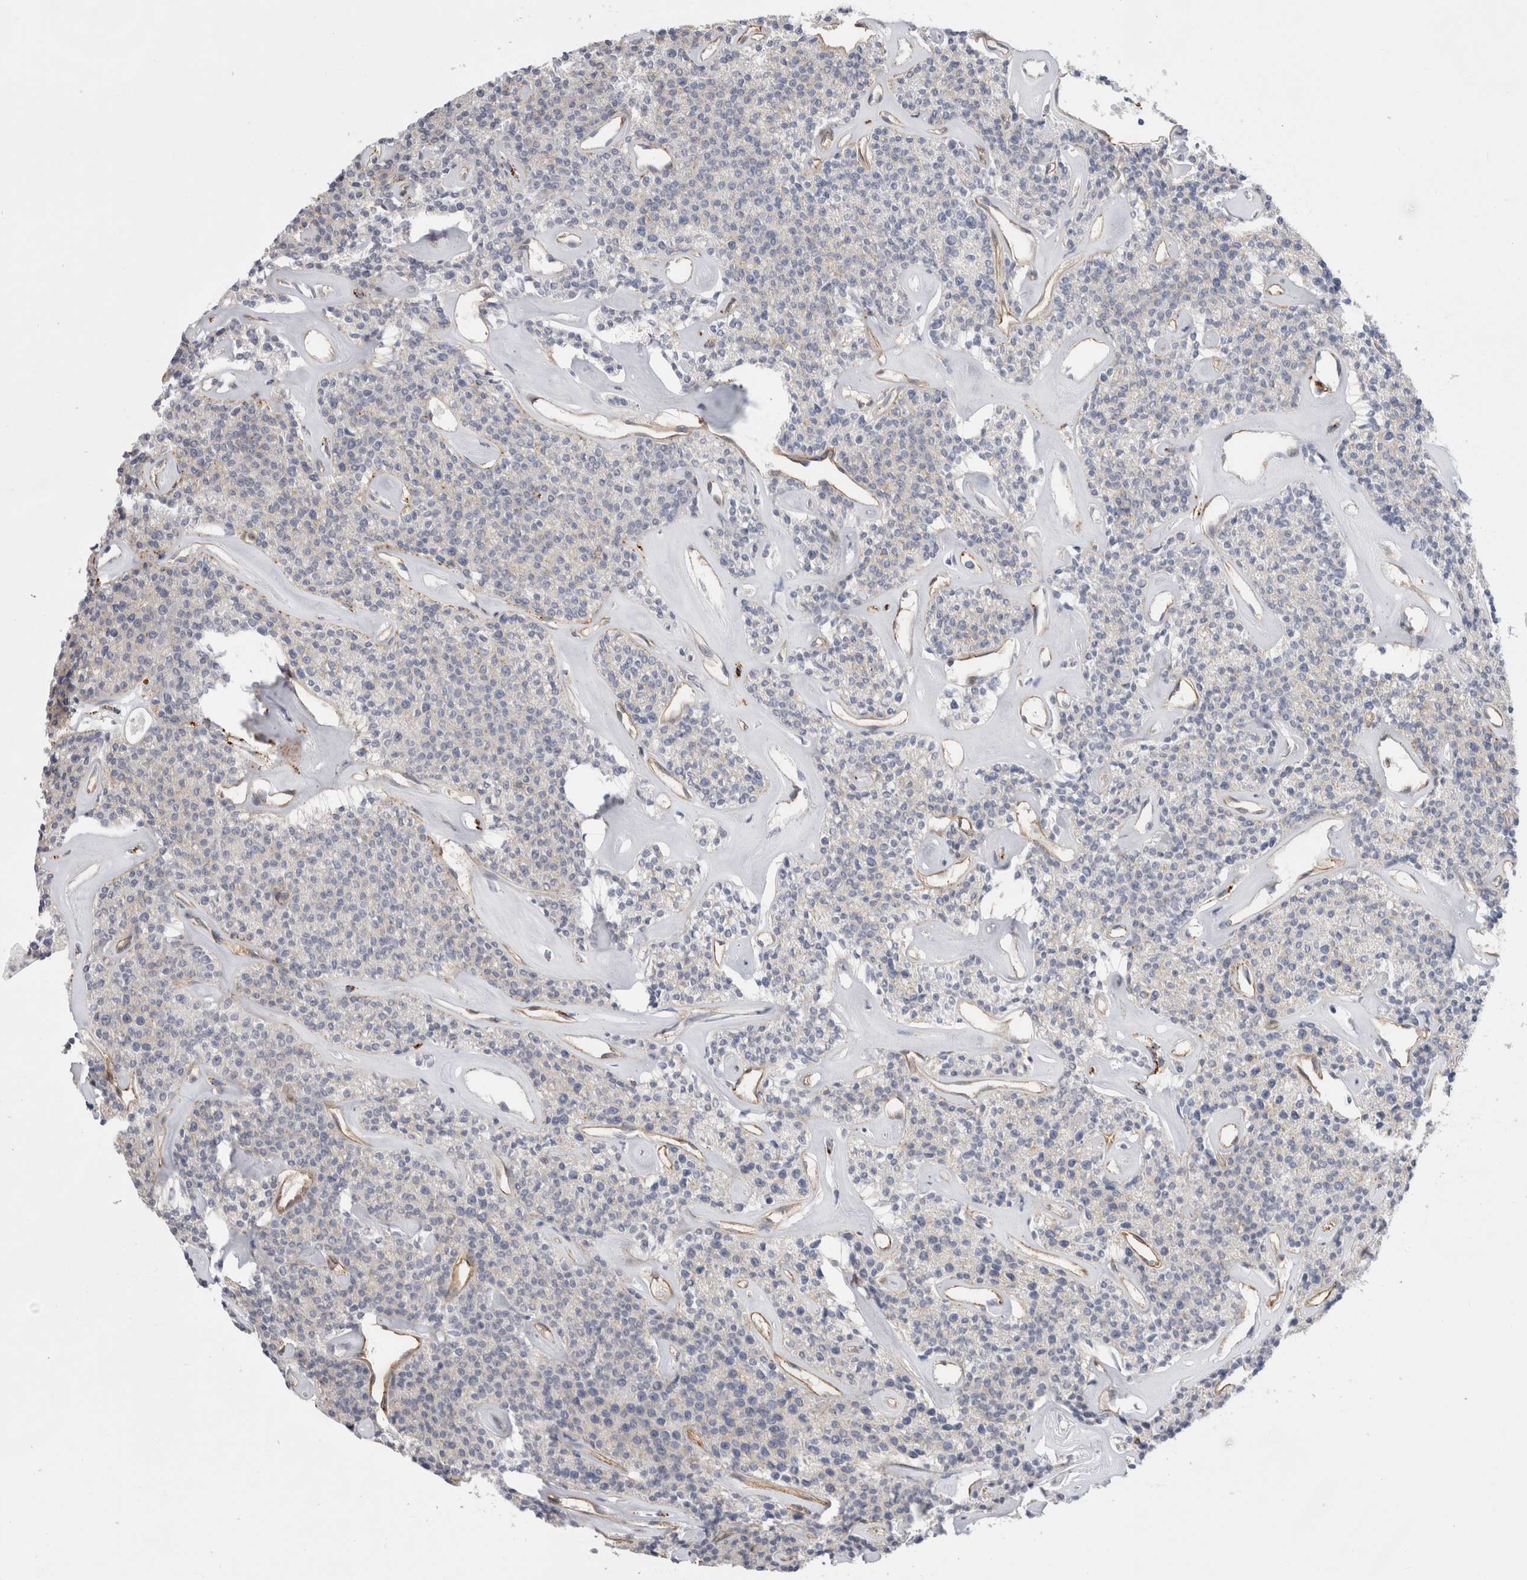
{"staining": {"intensity": "moderate", "quantity": "<25%", "location": "cytoplasmic/membranous"}, "tissue": "parathyroid gland", "cell_type": "Glandular cells", "image_type": "normal", "snomed": [{"axis": "morphology", "description": "Normal tissue, NOS"}, {"axis": "topography", "description": "Parathyroid gland"}], "caption": "Benign parathyroid gland demonstrates moderate cytoplasmic/membranous expression in approximately <25% of glandular cells, visualized by immunohistochemistry. The staining was performed using DAB (3,3'-diaminobenzidine) to visualize the protein expression in brown, while the nuclei were stained in blue with hematoxylin (Magnification: 20x).", "gene": "ANKMY1", "patient": {"sex": "male", "age": 46}}